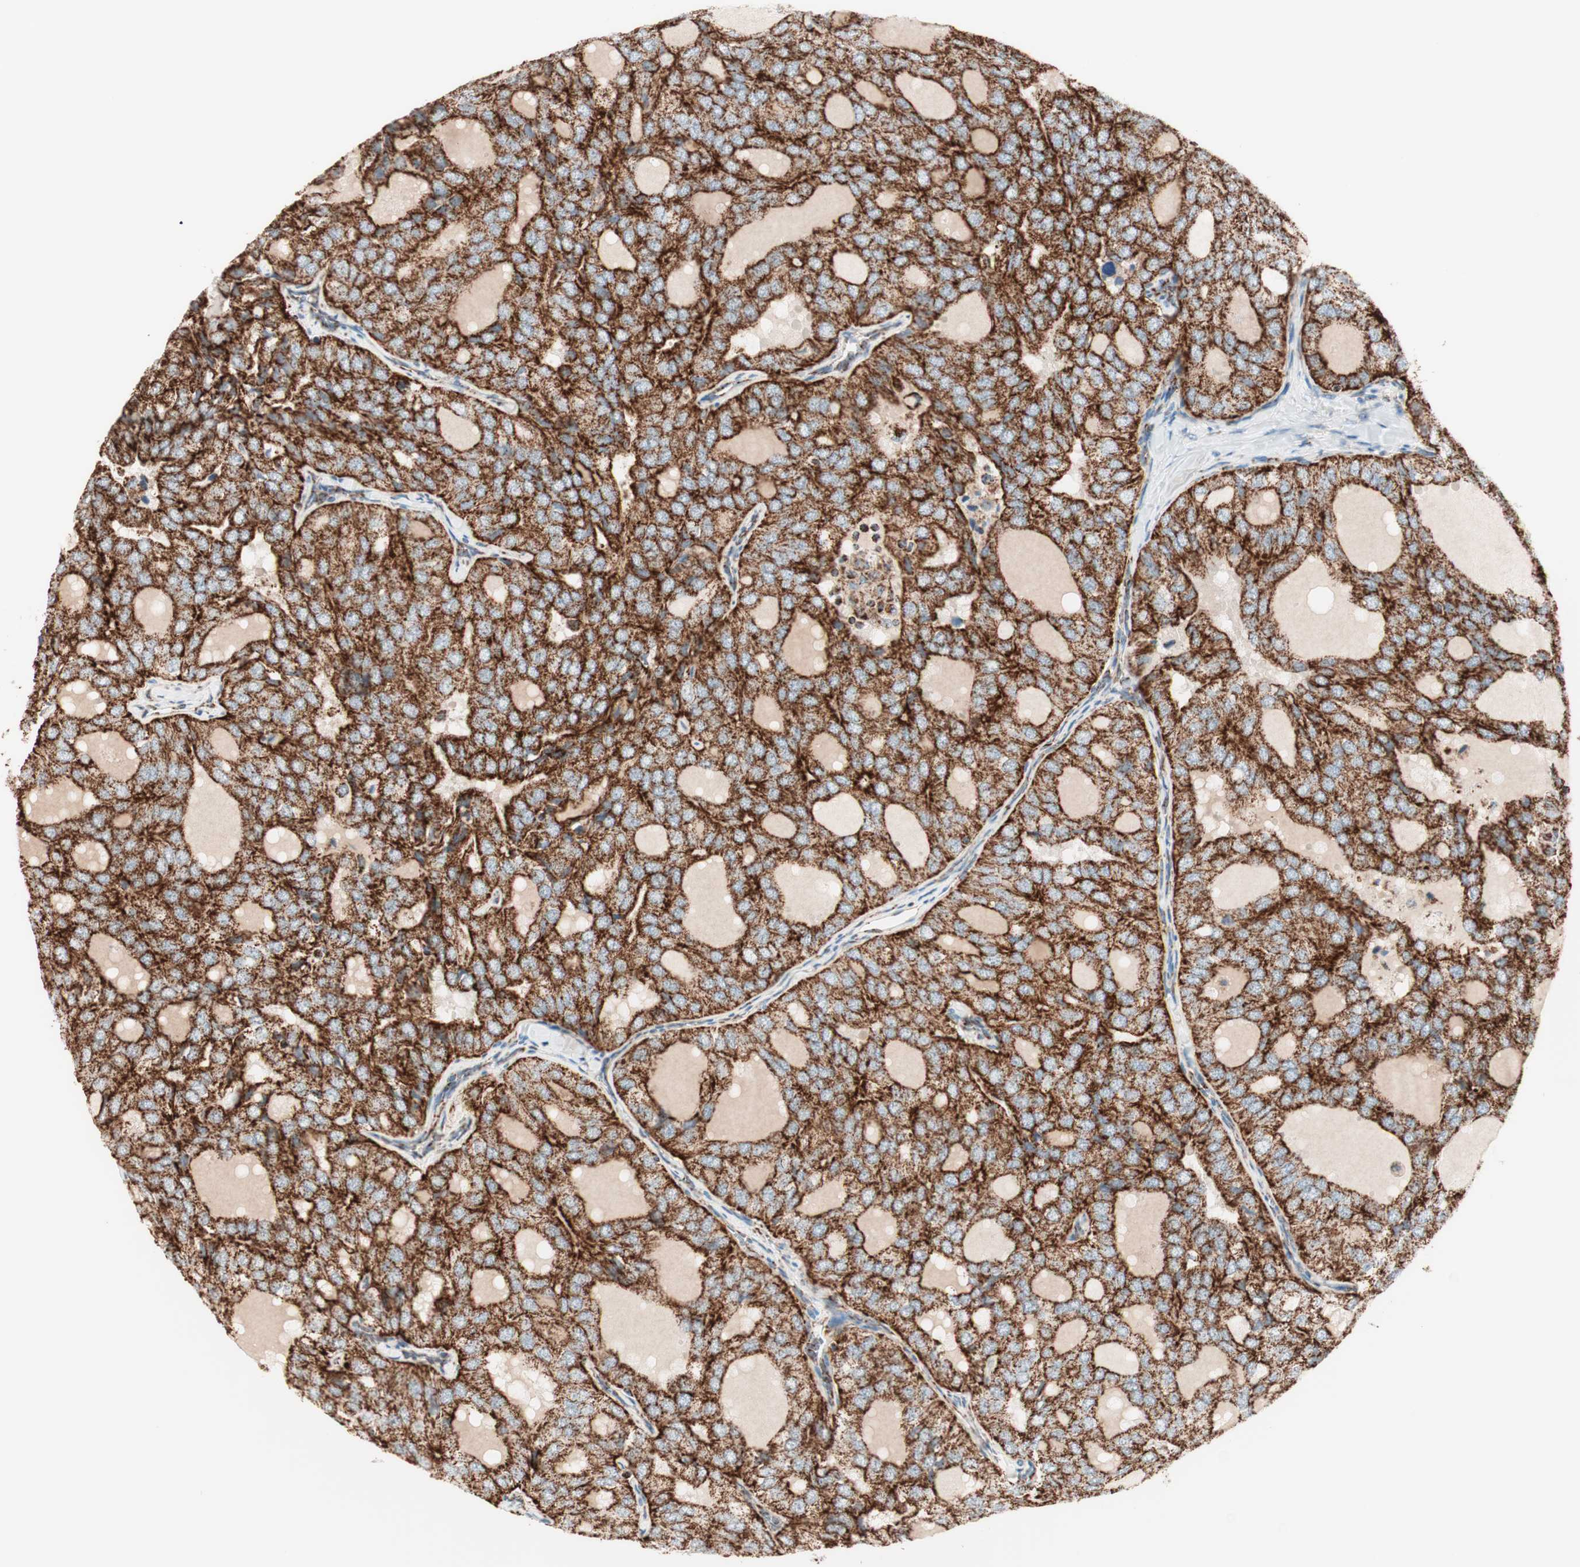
{"staining": {"intensity": "strong", "quantity": ">75%", "location": "cytoplasmic/membranous"}, "tissue": "thyroid cancer", "cell_type": "Tumor cells", "image_type": "cancer", "snomed": [{"axis": "morphology", "description": "Follicular adenoma carcinoma, NOS"}, {"axis": "topography", "description": "Thyroid gland"}], "caption": "Immunohistochemical staining of human thyroid follicular adenoma carcinoma displays strong cytoplasmic/membranous protein staining in about >75% of tumor cells.", "gene": "TOMM22", "patient": {"sex": "male", "age": 75}}